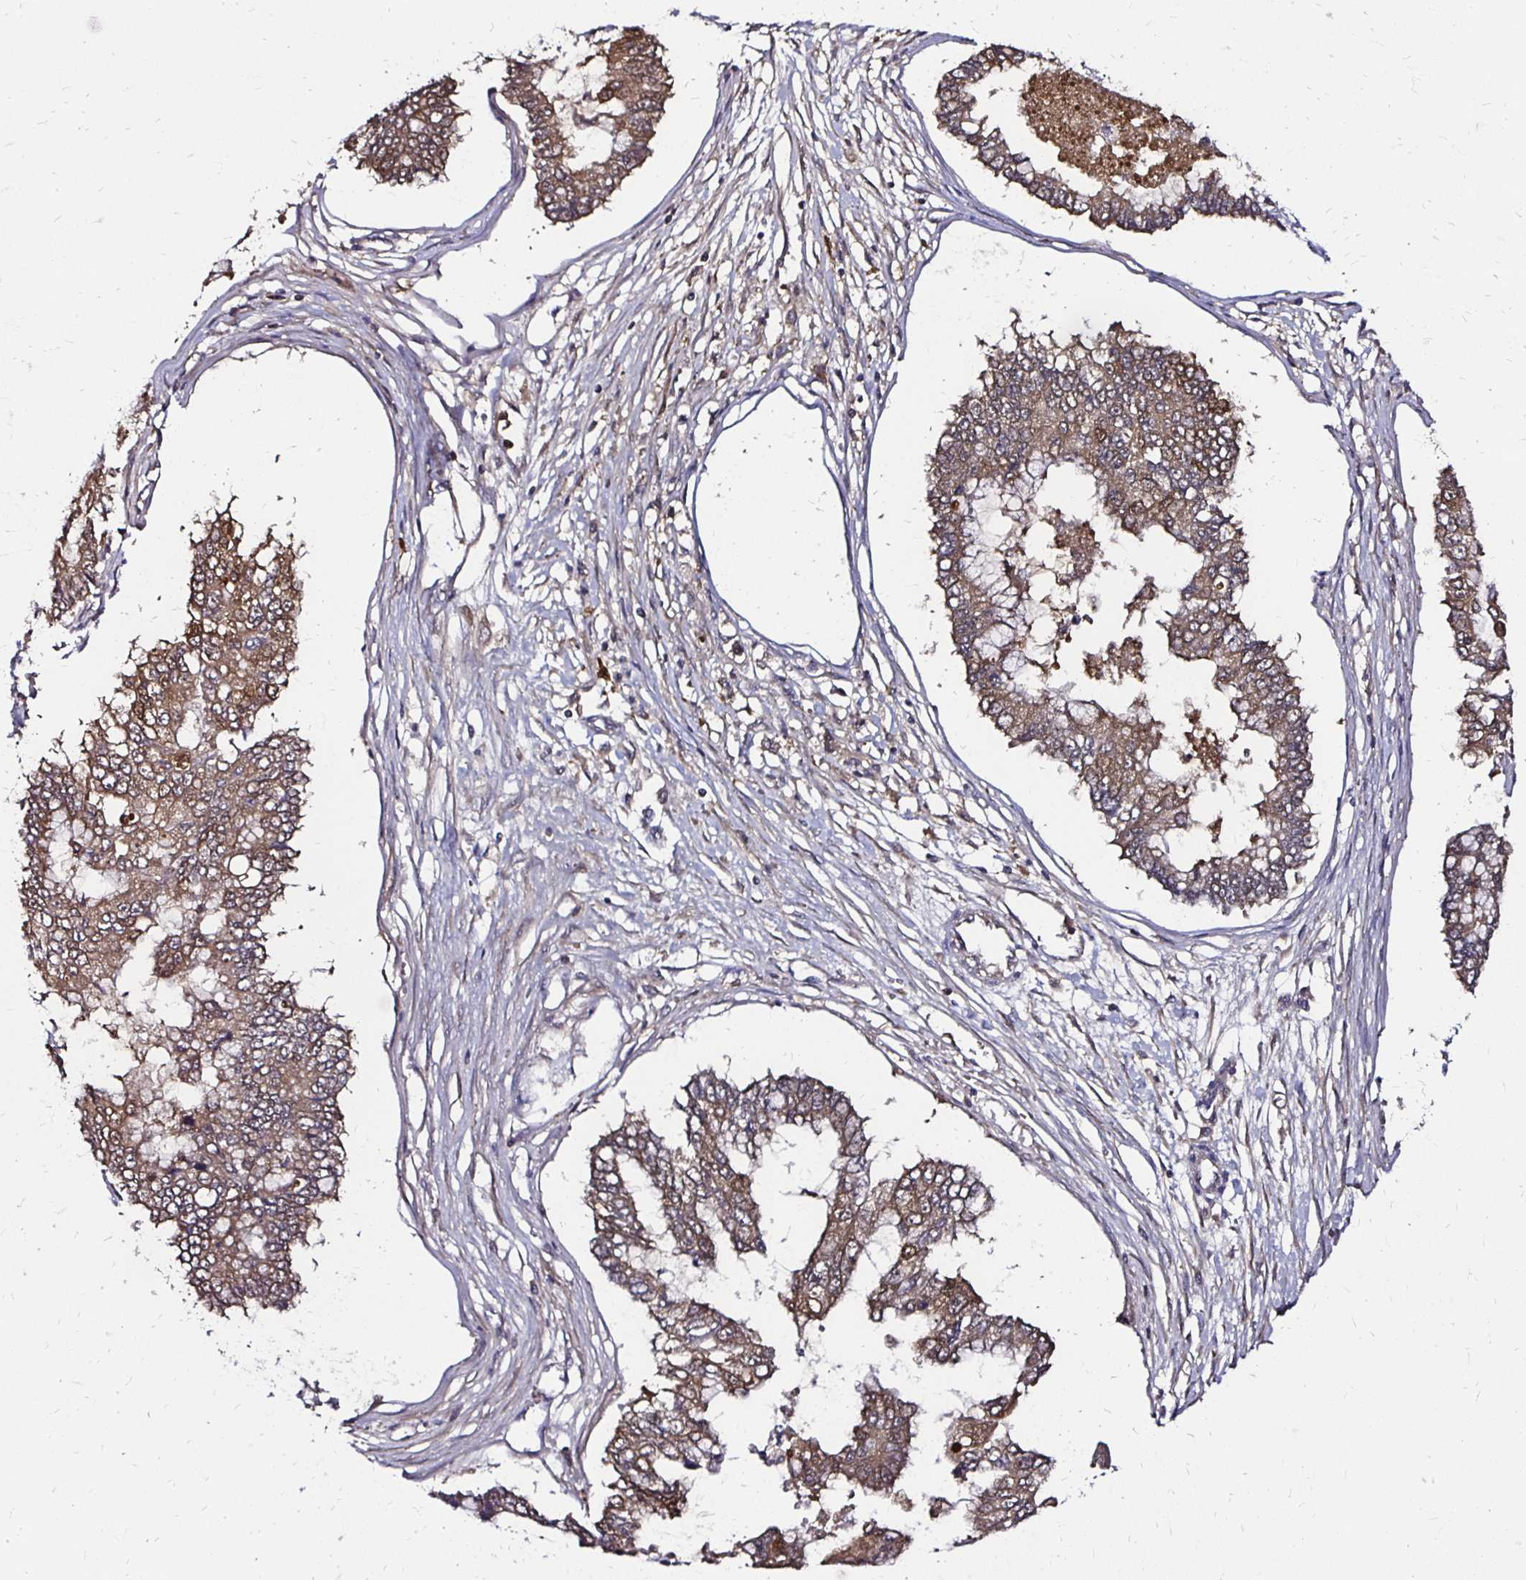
{"staining": {"intensity": "weak", "quantity": ">75%", "location": "cytoplasmic/membranous"}, "tissue": "ovarian cancer", "cell_type": "Tumor cells", "image_type": "cancer", "snomed": [{"axis": "morphology", "description": "Cystadenocarcinoma, mucinous, NOS"}, {"axis": "topography", "description": "Ovary"}], "caption": "There is low levels of weak cytoplasmic/membranous staining in tumor cells of ovarian cancer, as demonstrated by immunohistochemical staining (brown color).", "gene": "TXN", "patient": {"sex": "female", "age": 72}}